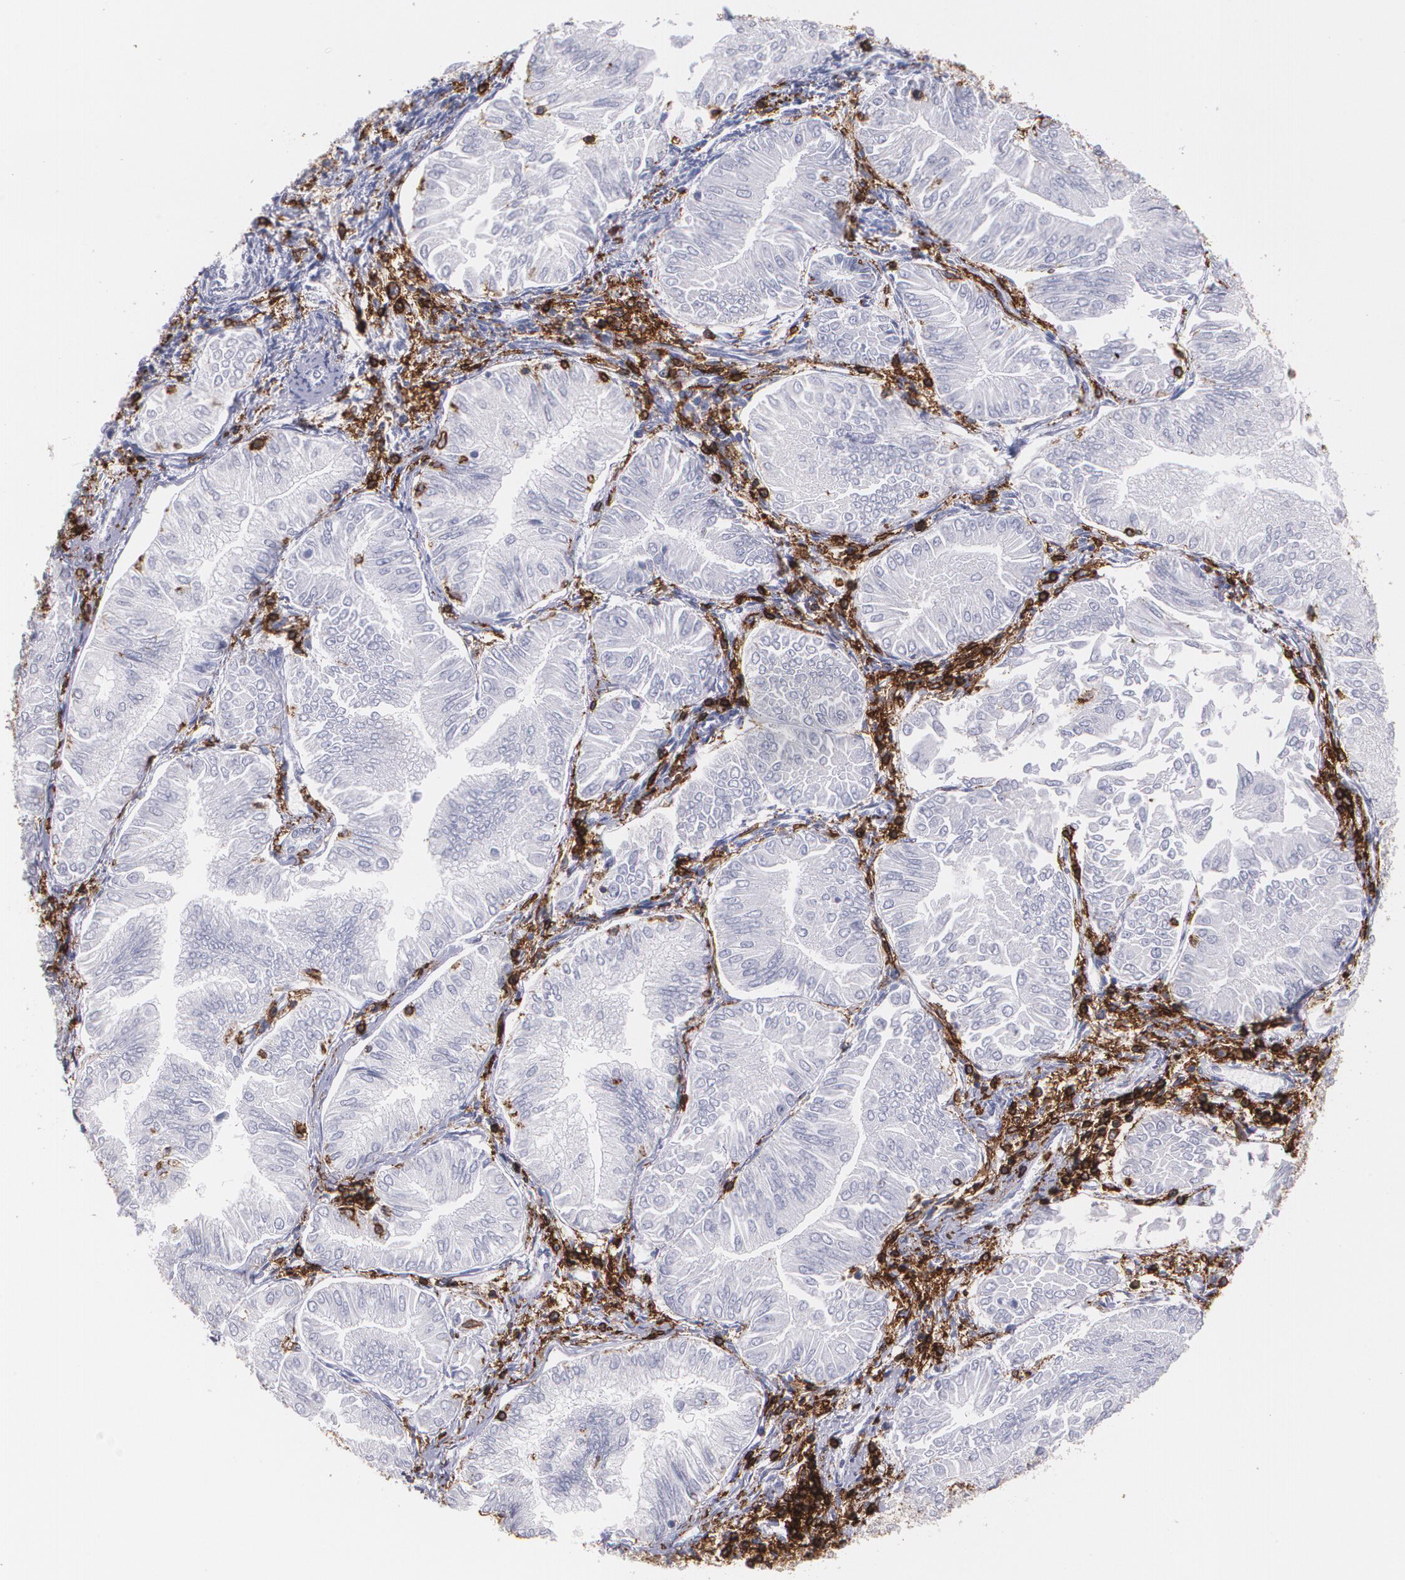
{"staining": {"intensity": "negative", "quantity": "none", "location": "none"}, "tissue": "endometrial cancer", "cell_type": "Tumor cells", "image_type": "cancer", "snomed": [{"axis": "morphology", "description": "Adenocarcinoma, NOS"}, {"axis": "topography", "description": "Endometrium"}], "caption": "High magnification brightfield microscopy of adenocarcinoma (endometrial) stained with DAB (3,3'-diaminobenzidine) (brown) and counterstained with hematoxylin (blue): tumor cells show no significant staining.", "gene": "PTPRC", "patient": {"sex": "female", "age": 53}}